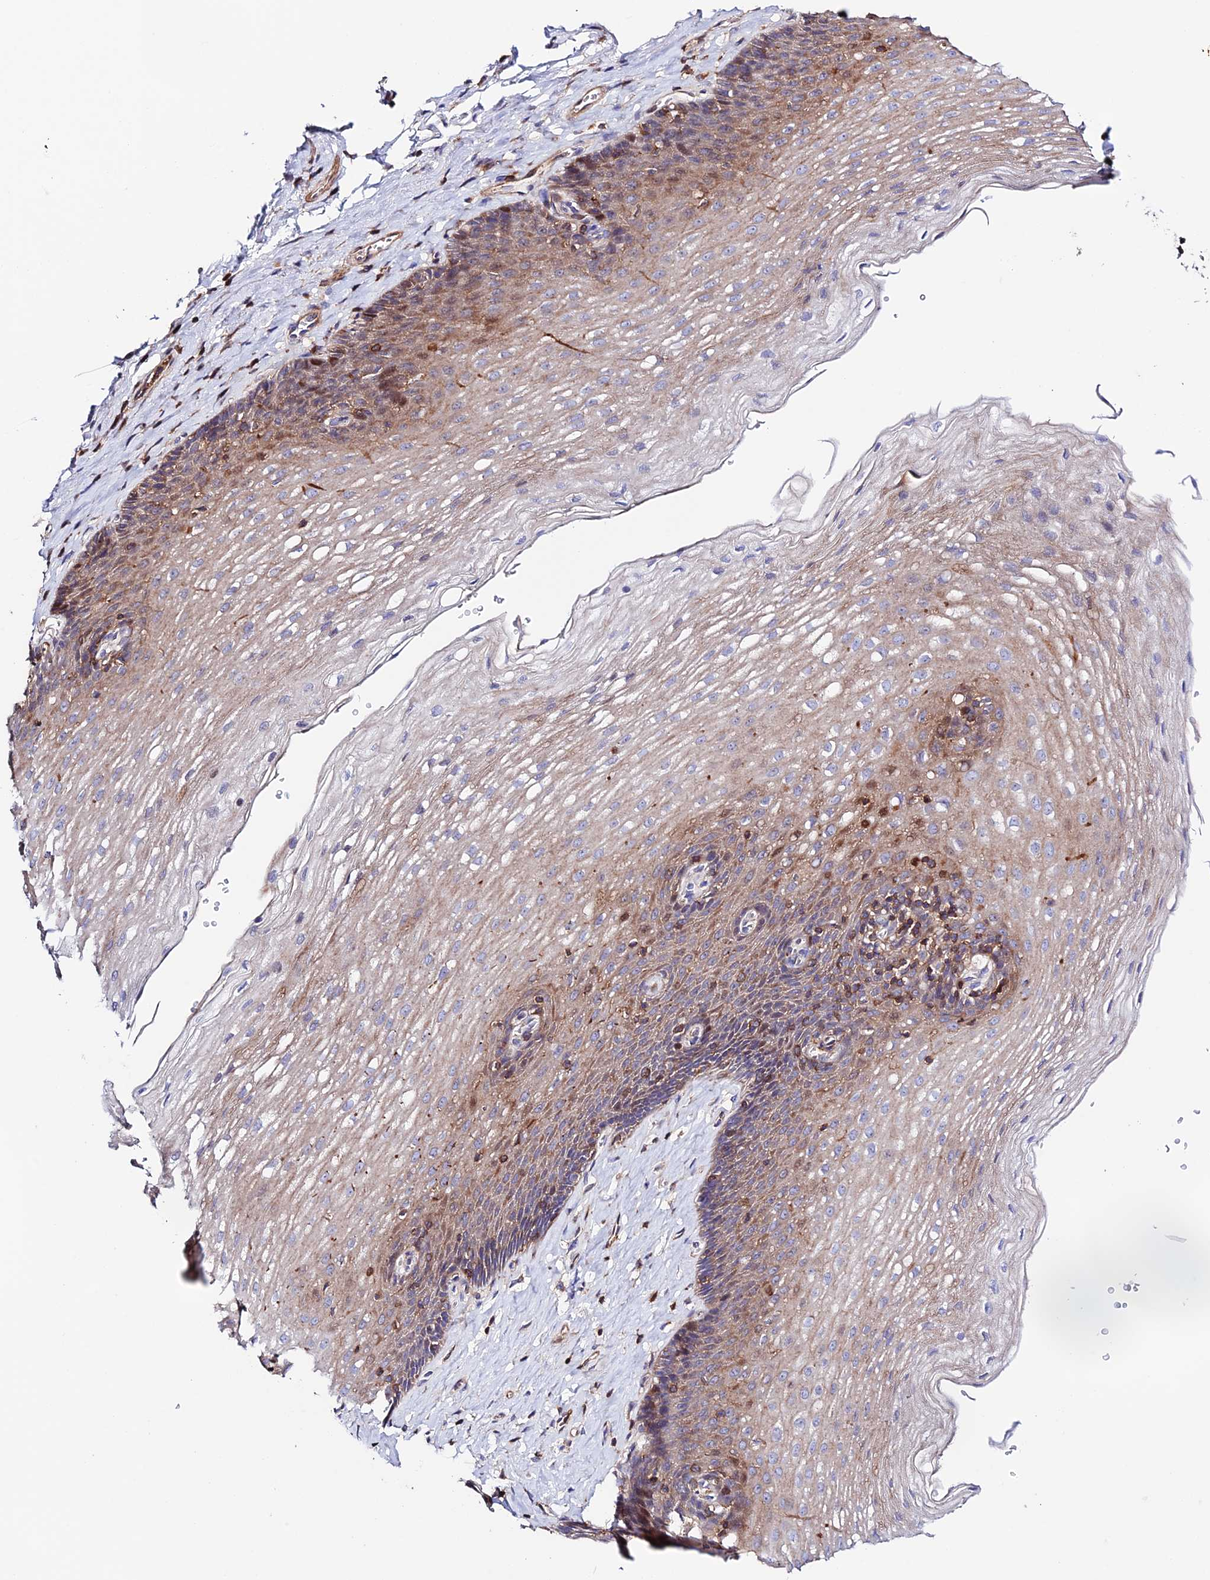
{"staining": {"intensity": "moderate", "quantity": "<25%", "location": "cytoplasmic/membranous,nuclear"}, "tissue": "esophagus", "cell_type": "Squamous epithelial cells", "image_type": "normal", "snomed": [{"axis": "morphology", "description": "Normal tissue, NOS"}, {"axis": "topography", "description": "Esophagus"}], "caption": "This is a histology image of immunohistochemistry staining of benign esophagus, which shows moderate expression in the cytoplasmic/membranous,nuclear of squamous epithelial cells.", "gene": "PRIM1", "patient": {"sex": "male", "age": 60}}